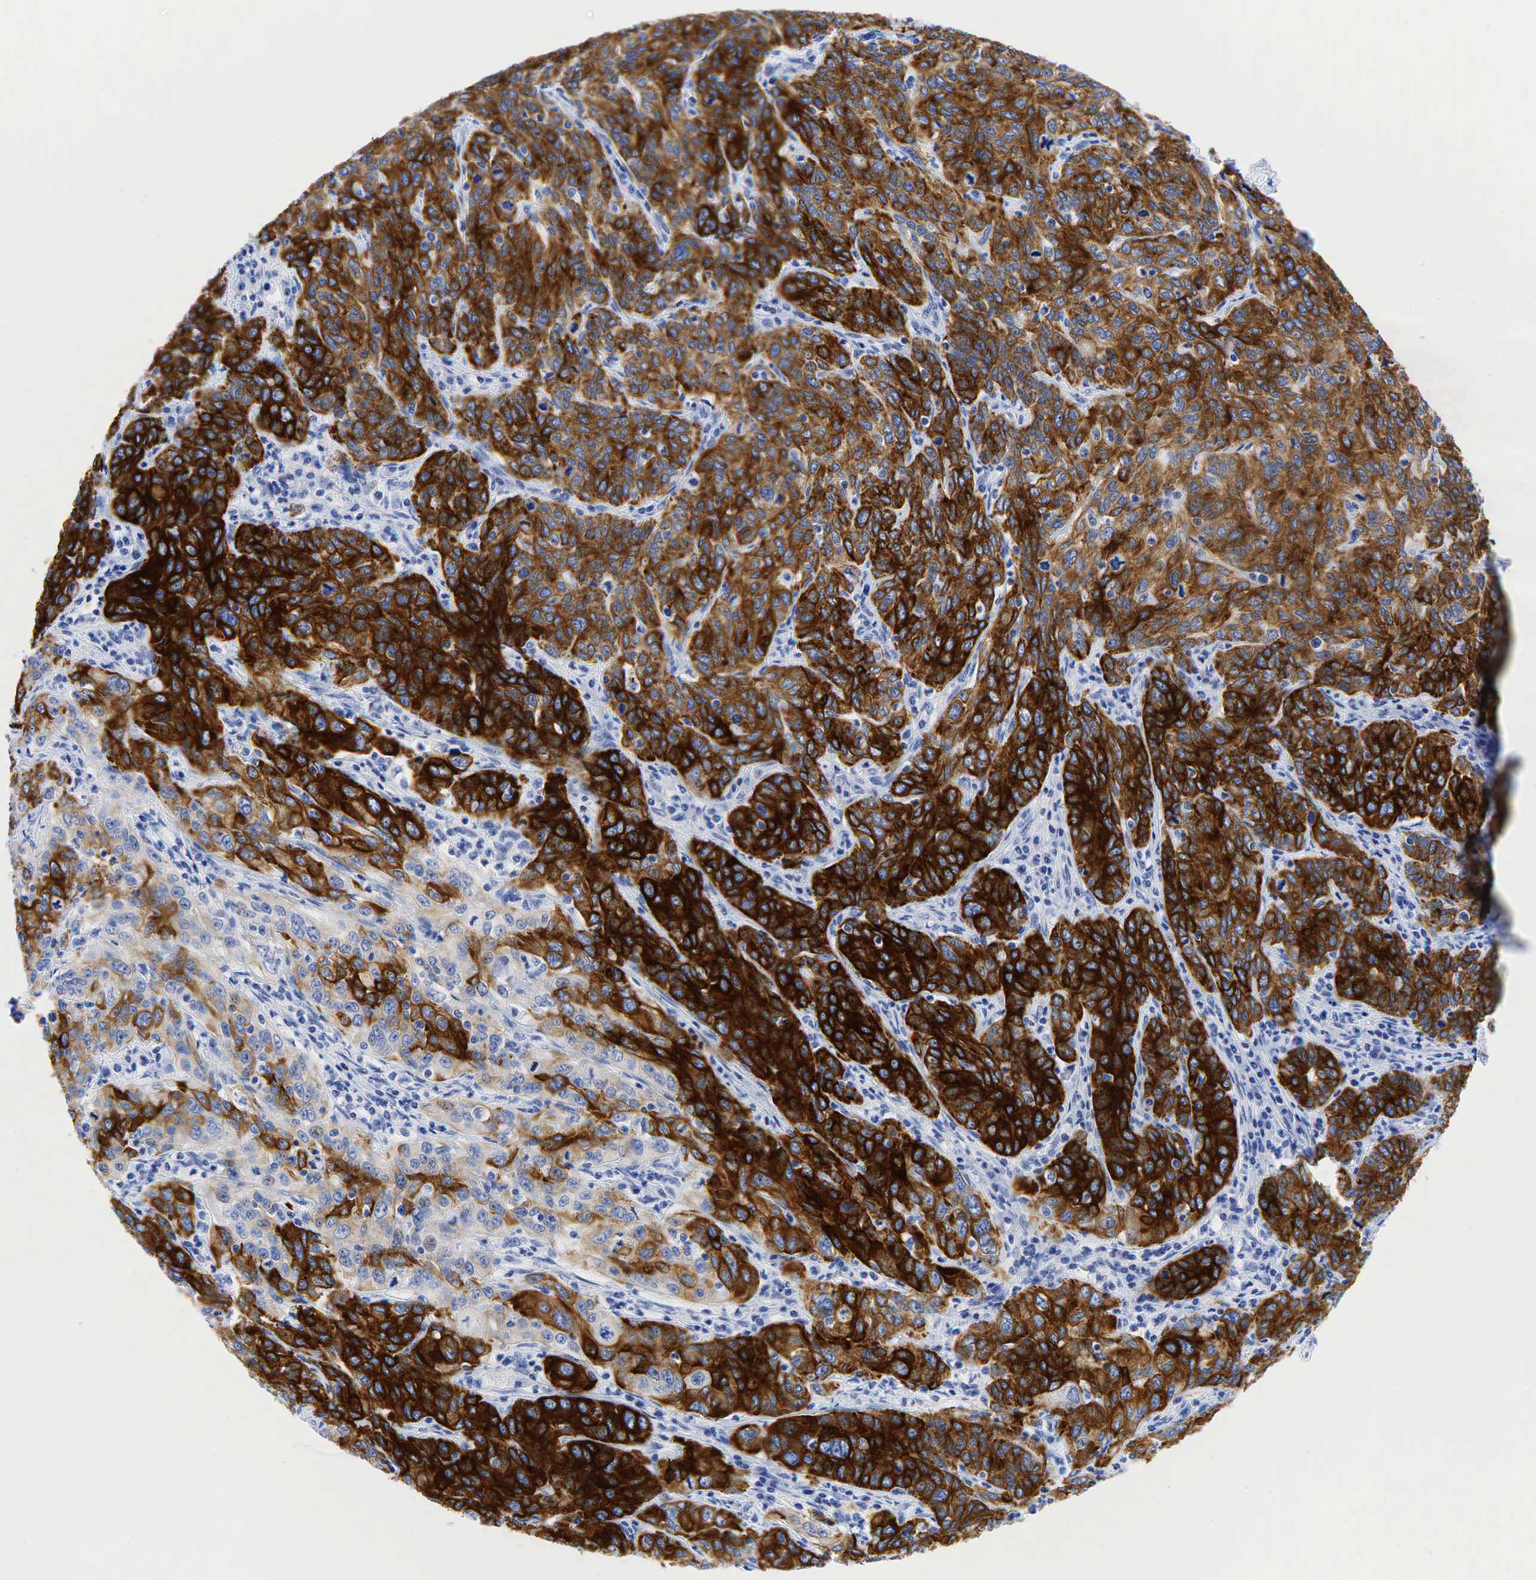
{"staining": {"intensity": "strong", "quantity": ">75%", "location": "cytoplasmic/membranous"}, "tissue": "cervical cancer", "cell_type": "Tumor cells", "image_type": "cancer", "snomed": [{"axis": "morphology", "description": "Squamous cell carcinoma, NOS"}, {"axis": "topography", "description": "Cervix"}], "caption": "IHC (DAB) staining of cervical cancer reveals strong cytoplasmic/membranous protein expression in about >75% of tumor cells.", "gene": "KRT18", "patient": {"sex": "female", "age": 38}}